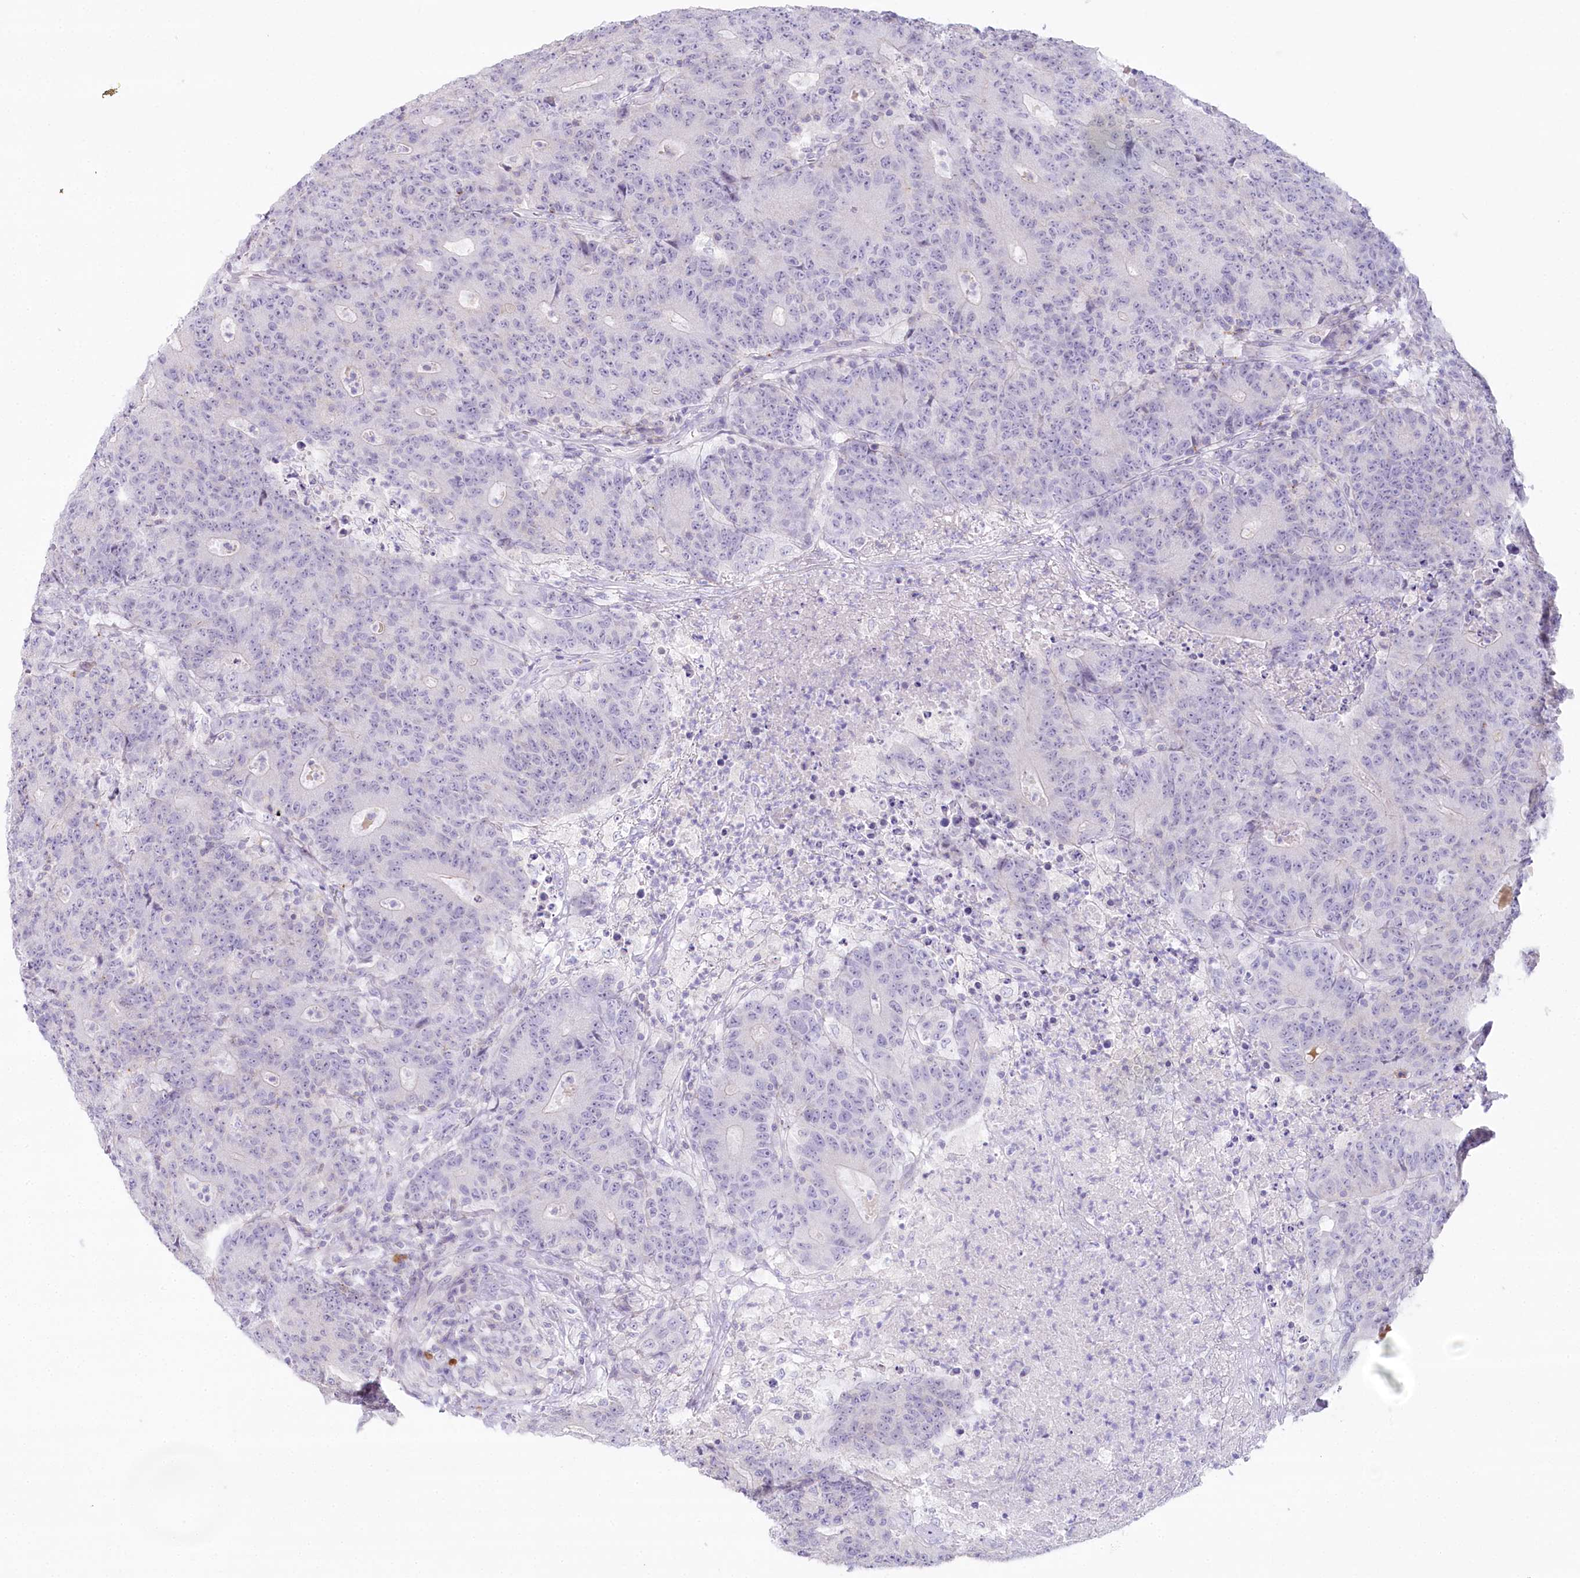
{"staining": {"intensity": "negative", "quantity": "none", "location": "none"}, "tissue": "colorectal cancer", "cell_type": "Tumor cells", "image_type": "cancer", "snomed": [{"axis": "morphology", "description": "Adenocarcinoma, NOS"}, {"axis": "topography", "description": "Colon"}], "caption": "Tumor cells are negative for brown protein staining in colorectal cancer (adenocarcinoma).", "gene": "MYOZ1", "patient": {"sex": "female", "age": 75}}